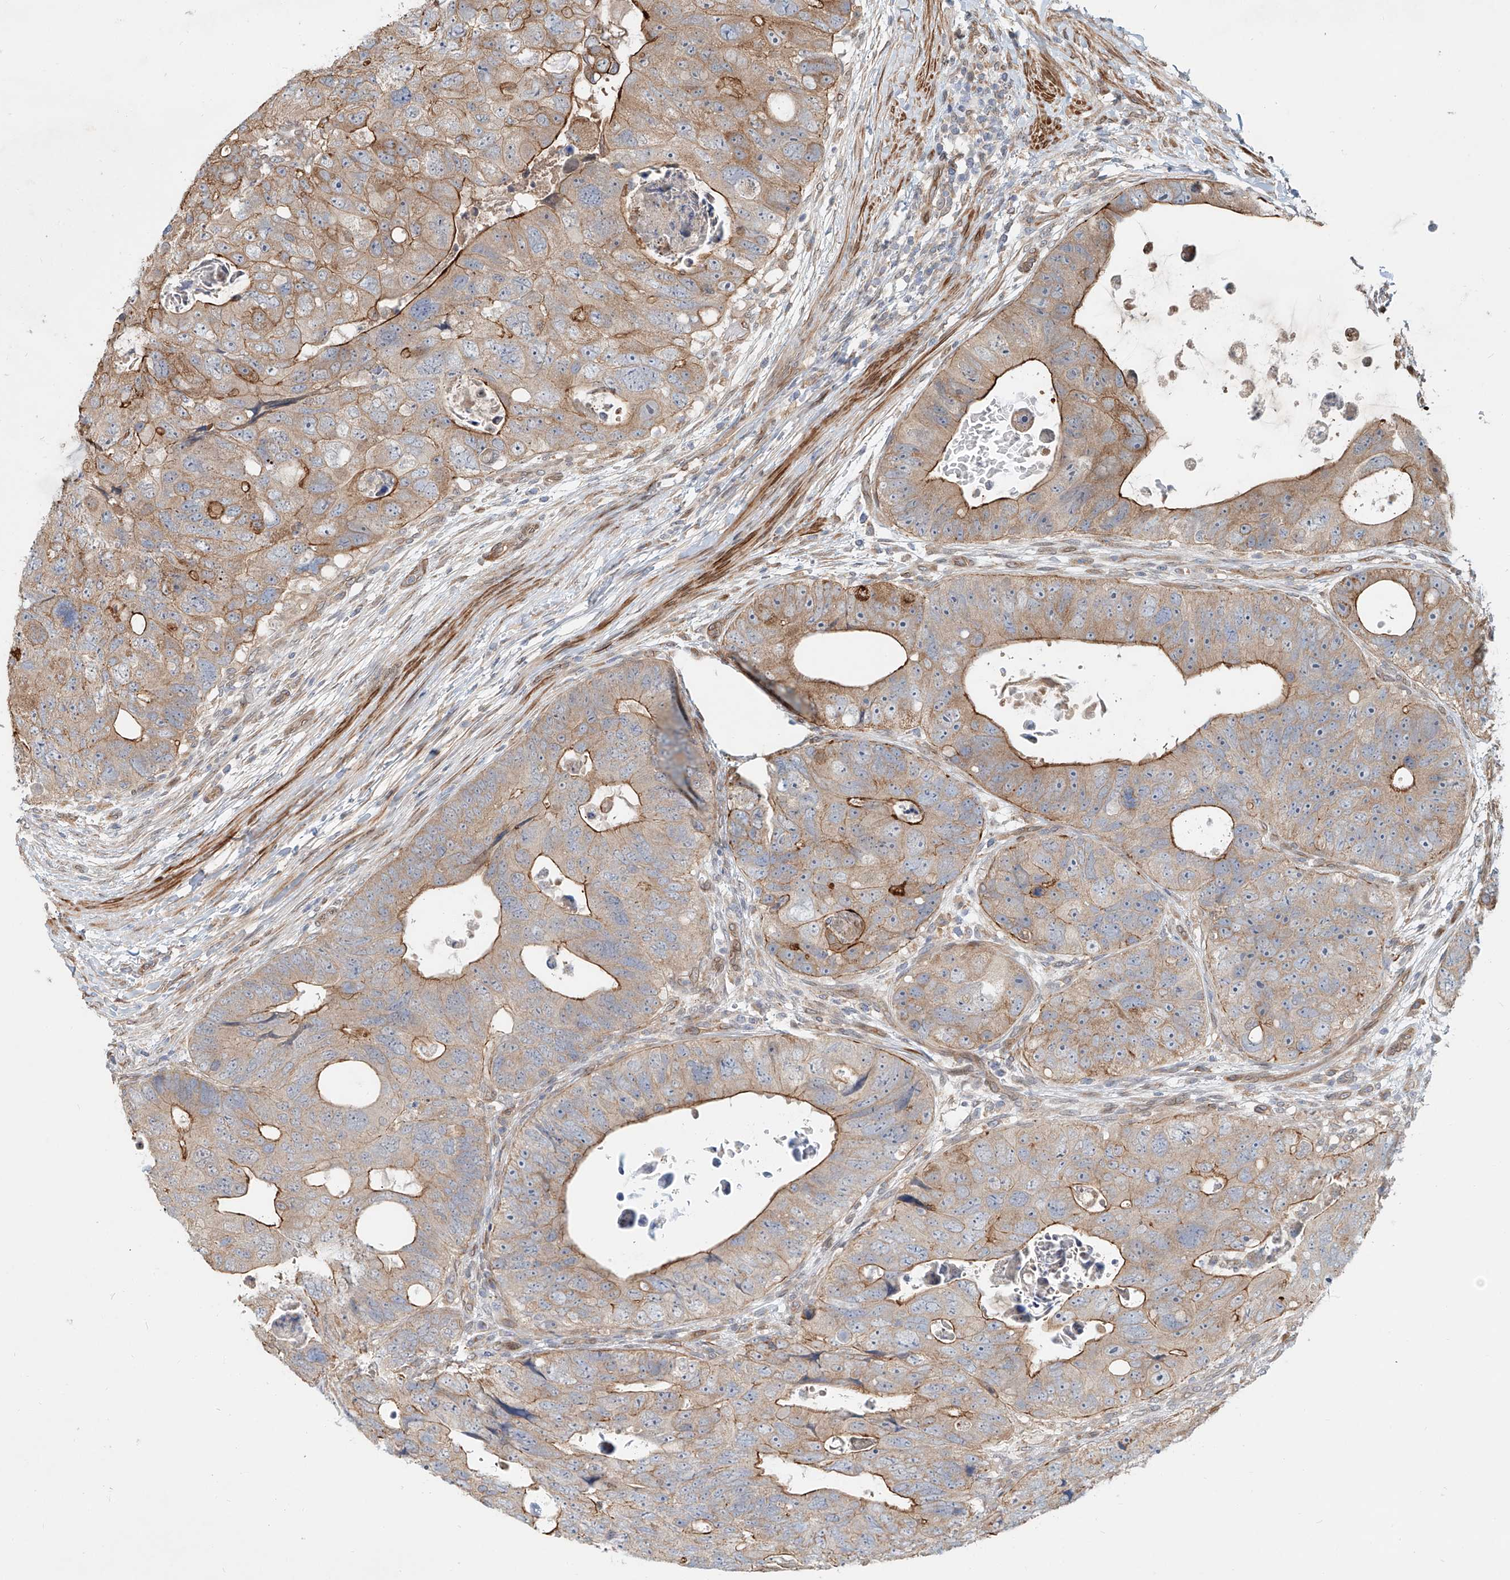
{"staining": {"intensity": "moderate", "quantity": "25%-75%", "location": "cytoplasmic/membranous"}, "tissue": "colorectal cancer", "cell_type": "Tumor cells", "image_type": "cancer", "snomed": [{"axis": "morphology", "description": "Adenocarcinoma, NOS"}, {"axis": "topography", "description": "Rectum"}], "caption": "Human colorectal cancer stained for a protein (brown) demonstrates moderate cytoplasmic/membranous positive positivity in approximately 25%-75% of tumor cells.", "gene": "SASH1", "patient": {"sex": "male", "age": 59}}